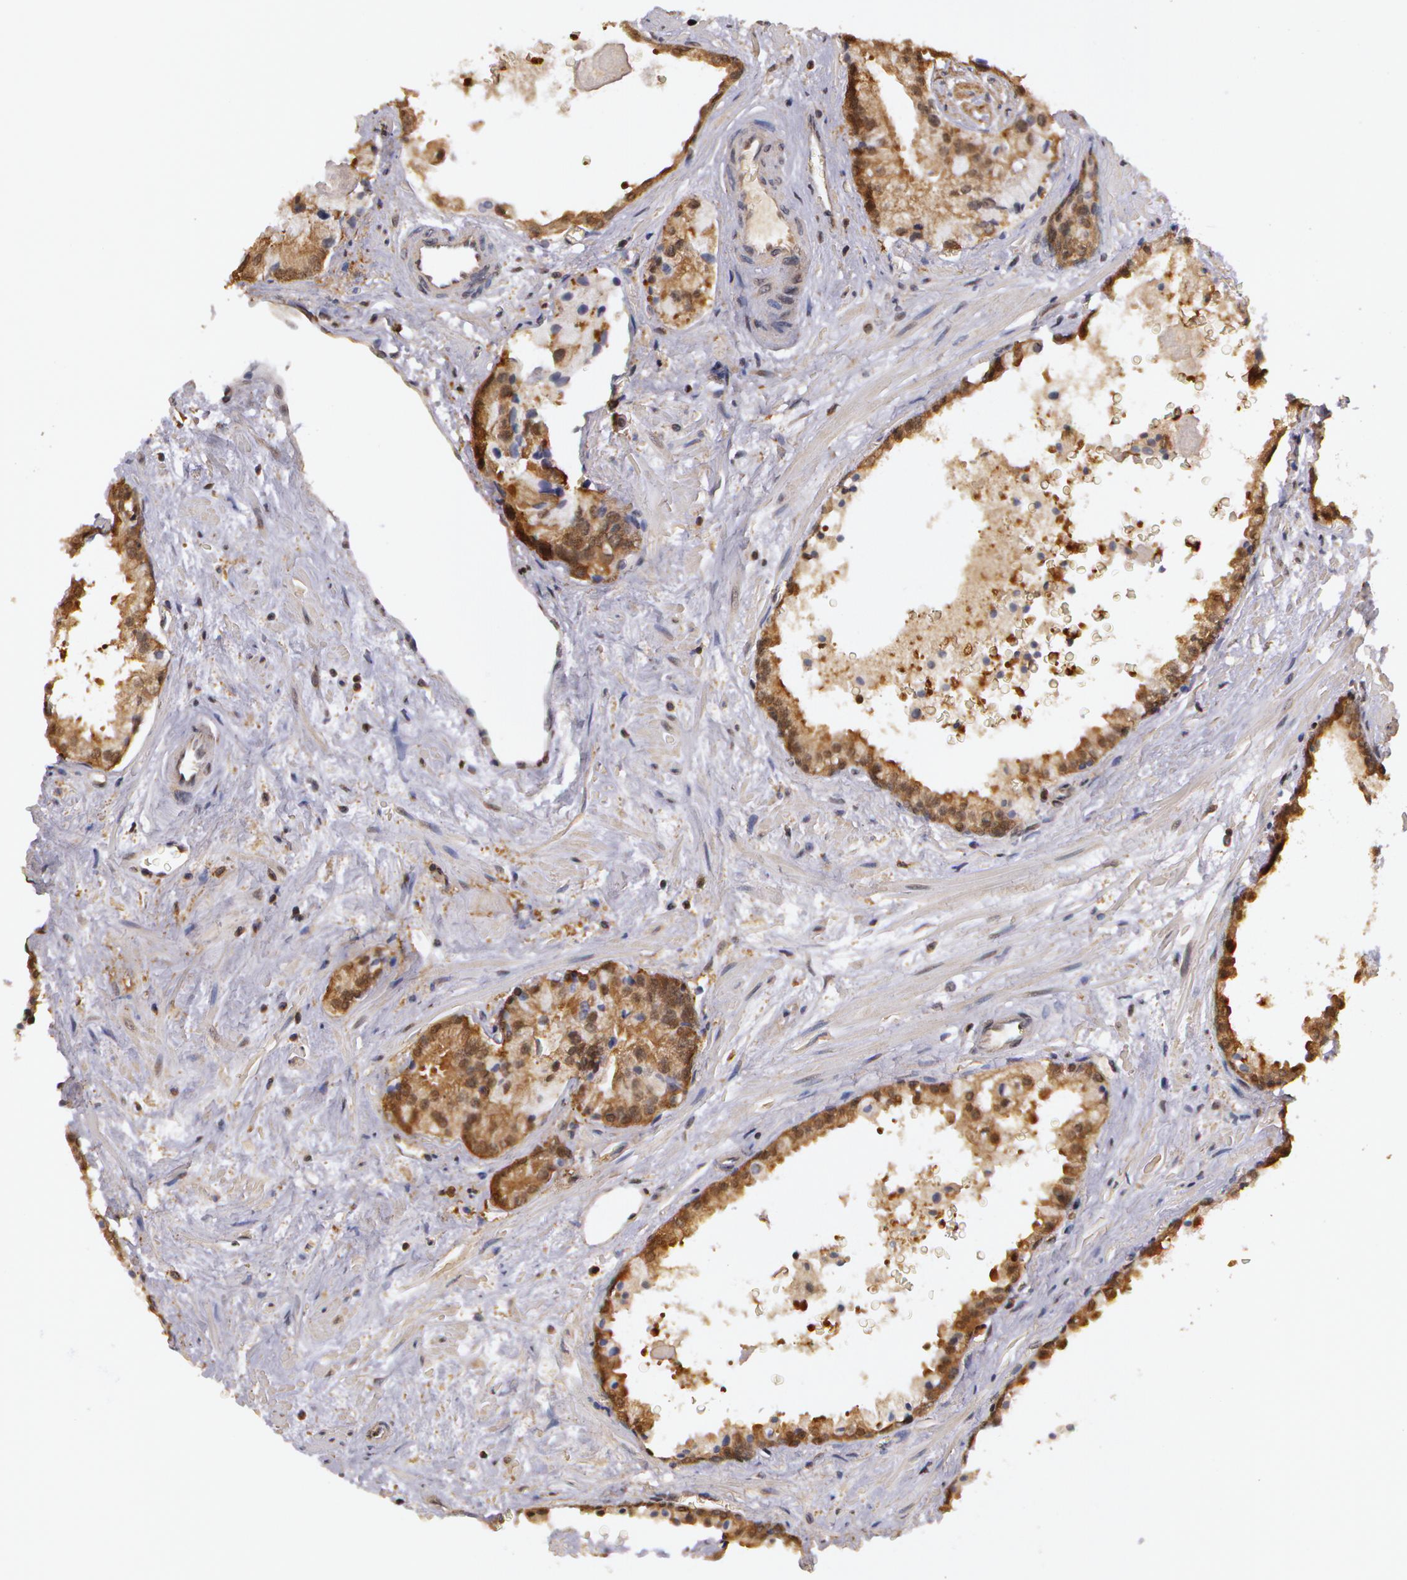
{"staining": {"intensity": "moderate", "quantity": ">75%", "location": "cytoplasmic/membranous"}, "tissue": "prostate cancer", "cell_type": "Tumor cells", "image_type": "cancer", "snomed": [{"axis": "morphology", "description": "Adenocarcinoma, Medium grade"}, {"axis": "topography", "description": "Prostate"}], "caption": "Immunohistochemical staining of human prostate medium-grade adenocarcinoma reveals moderate cytoplasmic/membranous protein expression in about >75% of tumor cells. The staining was performed using DAB (3,3'-diaminobenzidine) to visualize the protein expression in brown, while the nuclei were stained in blue with hematoxylin (Magnification: 20x).", "gene": "AHSA1", "patient": {"sex": "male", "age": 70}}